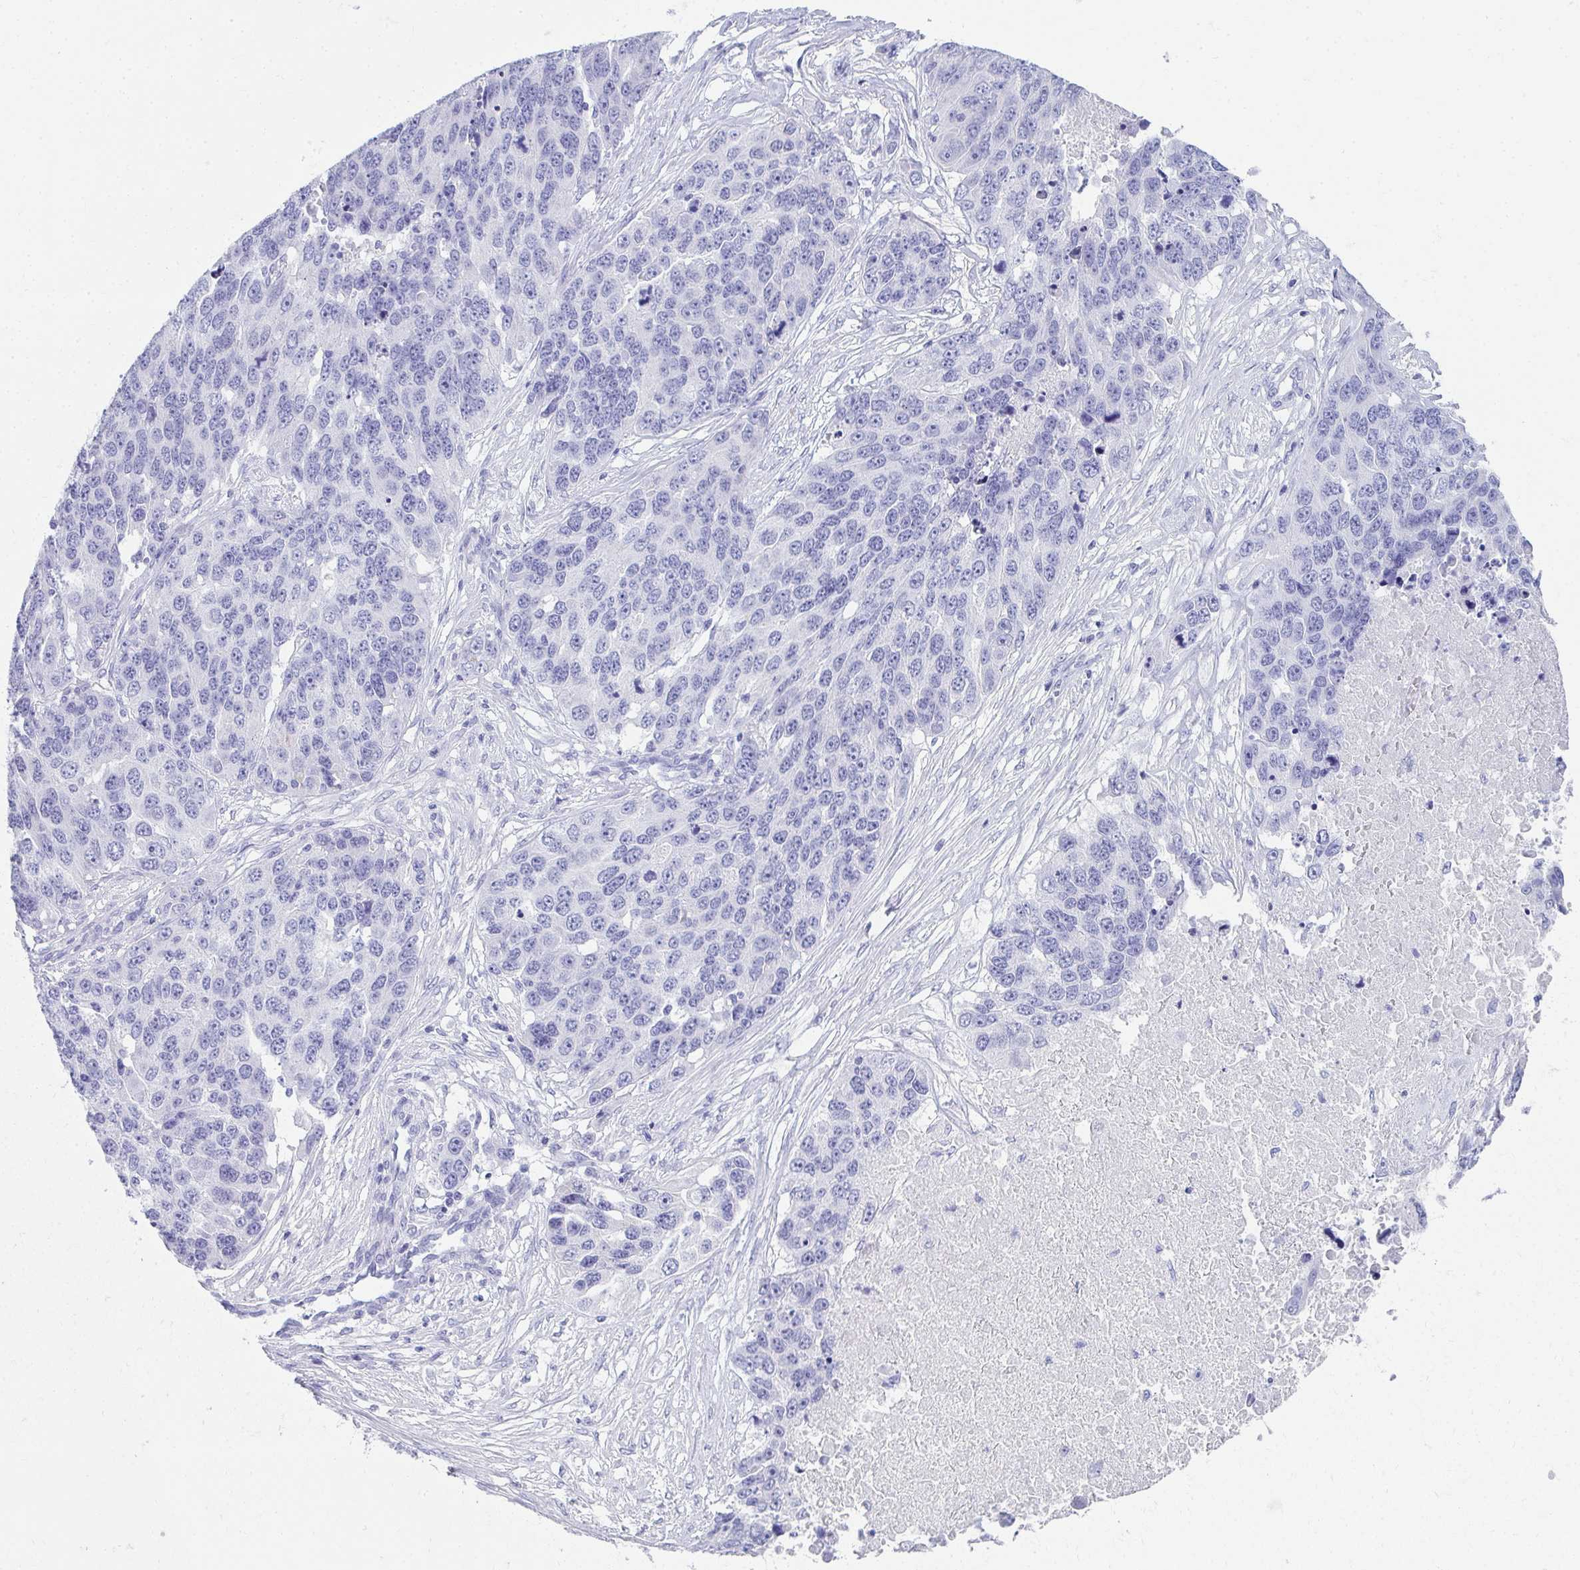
{"staining": {"intensity": "negative", "quantity": "none", "location": "none"}, "tissue": "ovarian cancer", "cell_type": "Tumor cells", "image_type": "cancer", "snomed": [{"axis": "morphology", "description": "Cystadenocarcinoma, serous, NOS"}, {"axis": "topography", "description": "Ovary"}], "caption": "DAB immunohistochemical staining of human serous cystadenocarcinoma (ovarian) exhibits no significant staining in tumor cells. (DAB IHC visualized using brightfield microscopy, high magnification).", "gene": "SEC14L3", "patient": {"sex": "female", "age": 76}}